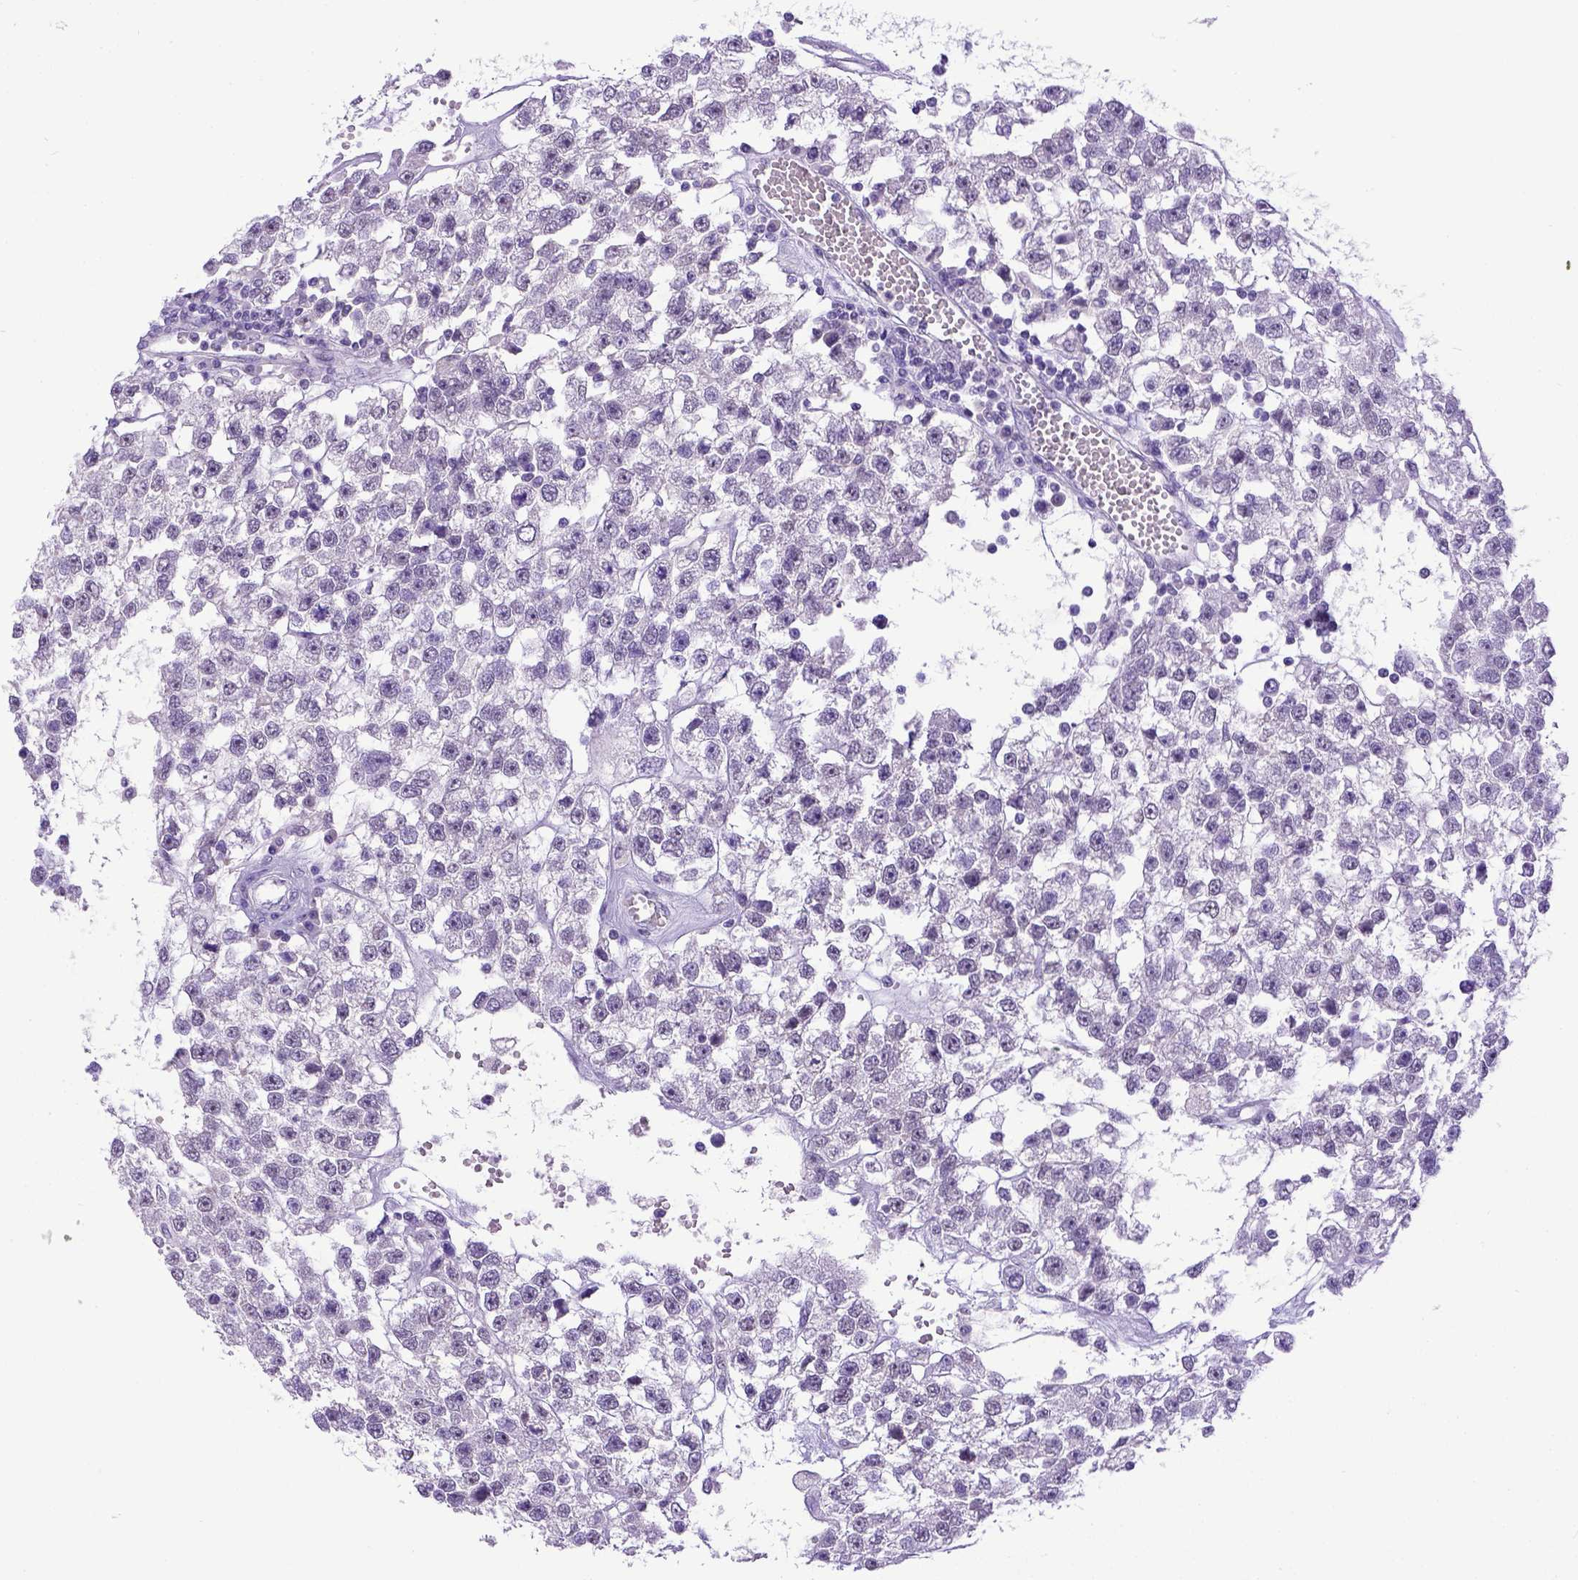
{"staining": {"intensity": "negative", "quantity": "none", "location": "none"}, "tissue": "testis cancer", "cell_type": "Tumor cells", "image_type": "cancer", "snomed": [{"axis": "morphology", "description": "Seminoma, NOS"}, {"axis": "topography", "description": "Testis"}], "caption": "Testis seminoma was stained to show a protein in brown. There is no significant expression in tumor cells. (Stains: DAB immunohistochemistry (IHC) with hematoxylin counter stain, Microscopy: brightfield microscopy at high magnification).", "gene": "ESR1", "patient": {"sex": "male", "age": 34}}